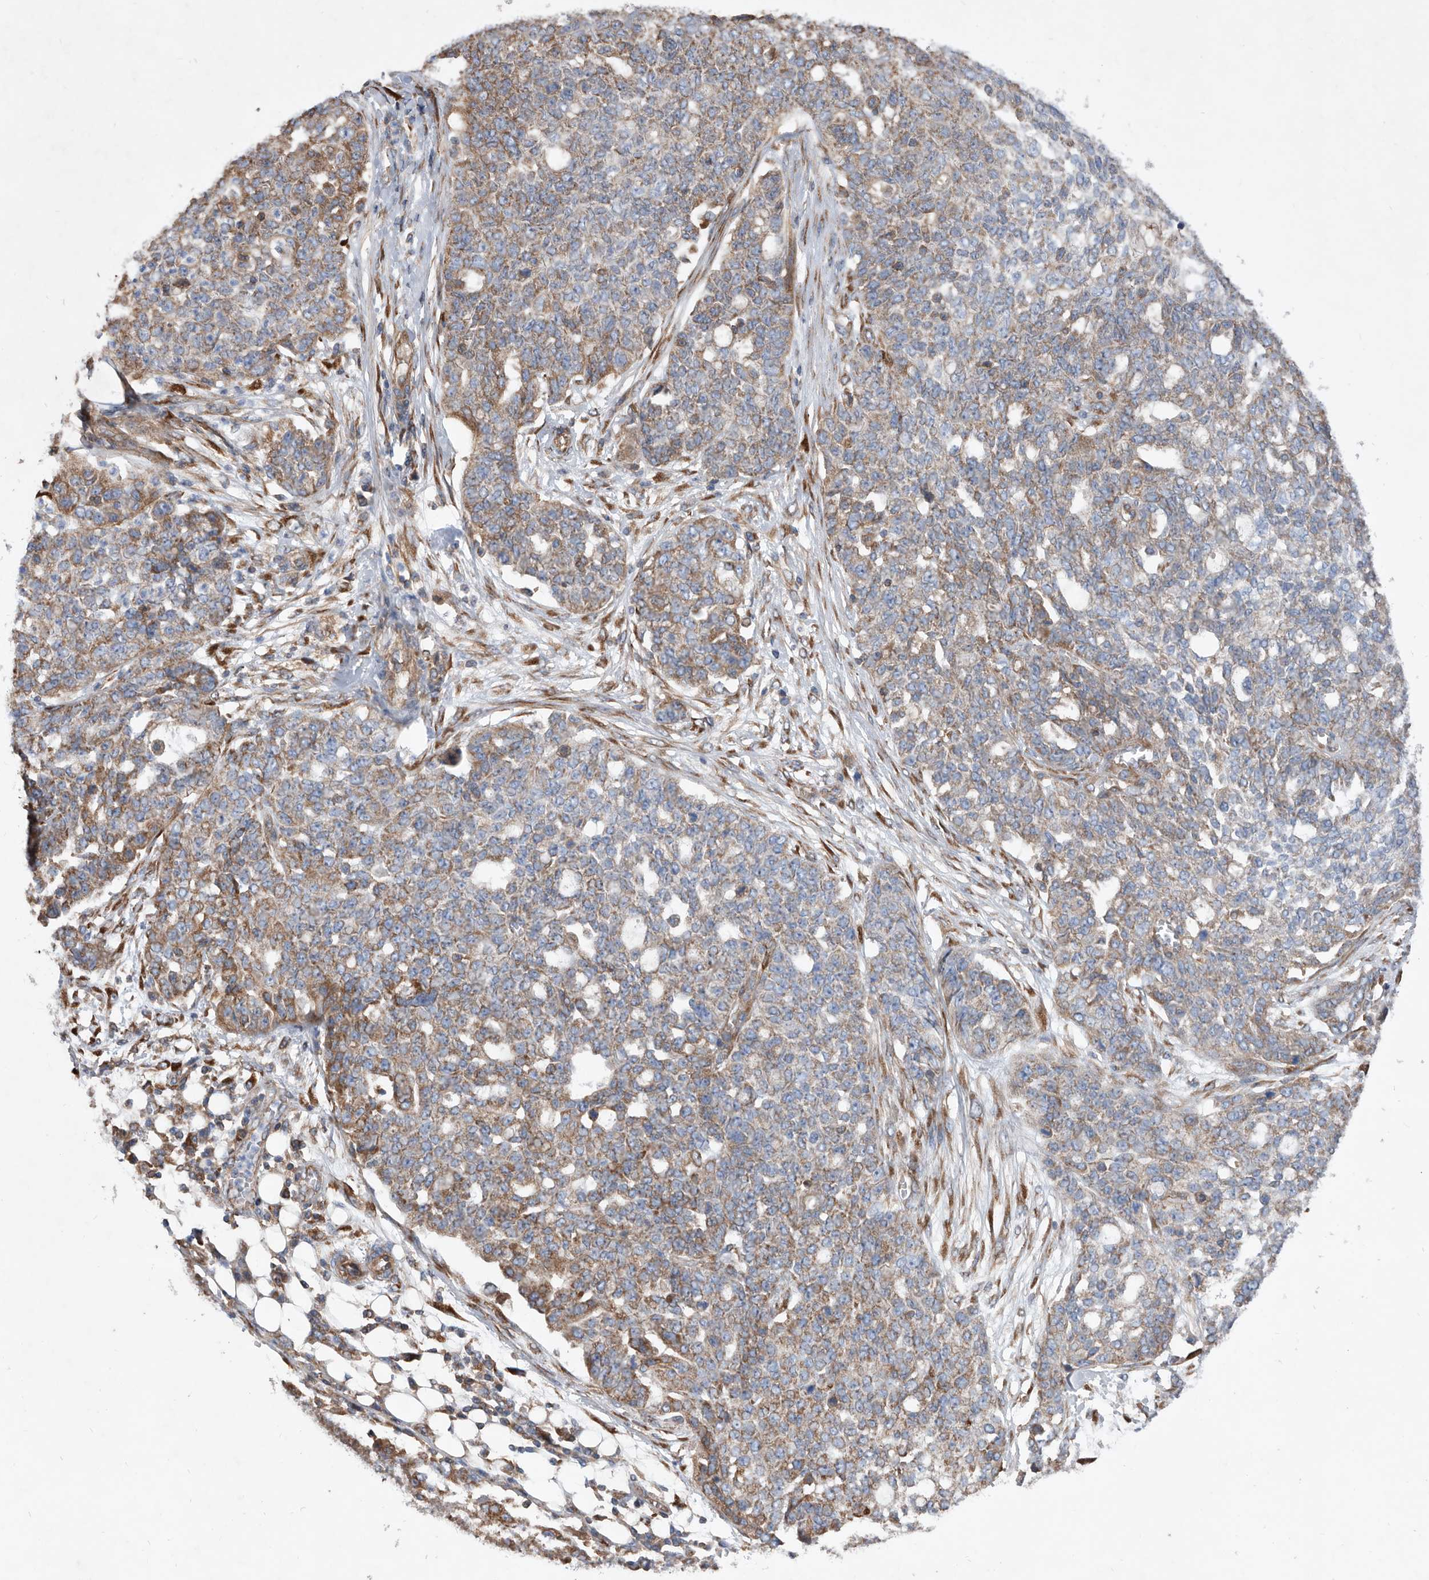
{"staining": {"intensity": "moderate", "quantity": ">75%", "location": "cytoplasmic/membranous"}, "tissue": "ovarian cancer", "cell_type": "Tumor cells", "image_type": "cancer", "snomed": [{"axis": "morphology", "description": "Cystadenocarcinoma, serous, NOS"}, {"axis": "topography", "description": "Soft tissue"}, {"axis": "topography", "description": "Ovary"}], "caption": "This histopathology image demonstrates immunohistochemistry staining of human serous cystadenocarcinoma (ovarian), with medium moderate cytoplasmic/membranous expression in approximately >75% of tumor cells.", "gene": "ATP13A3", "patient": {"sex": "female", "age": 57}}